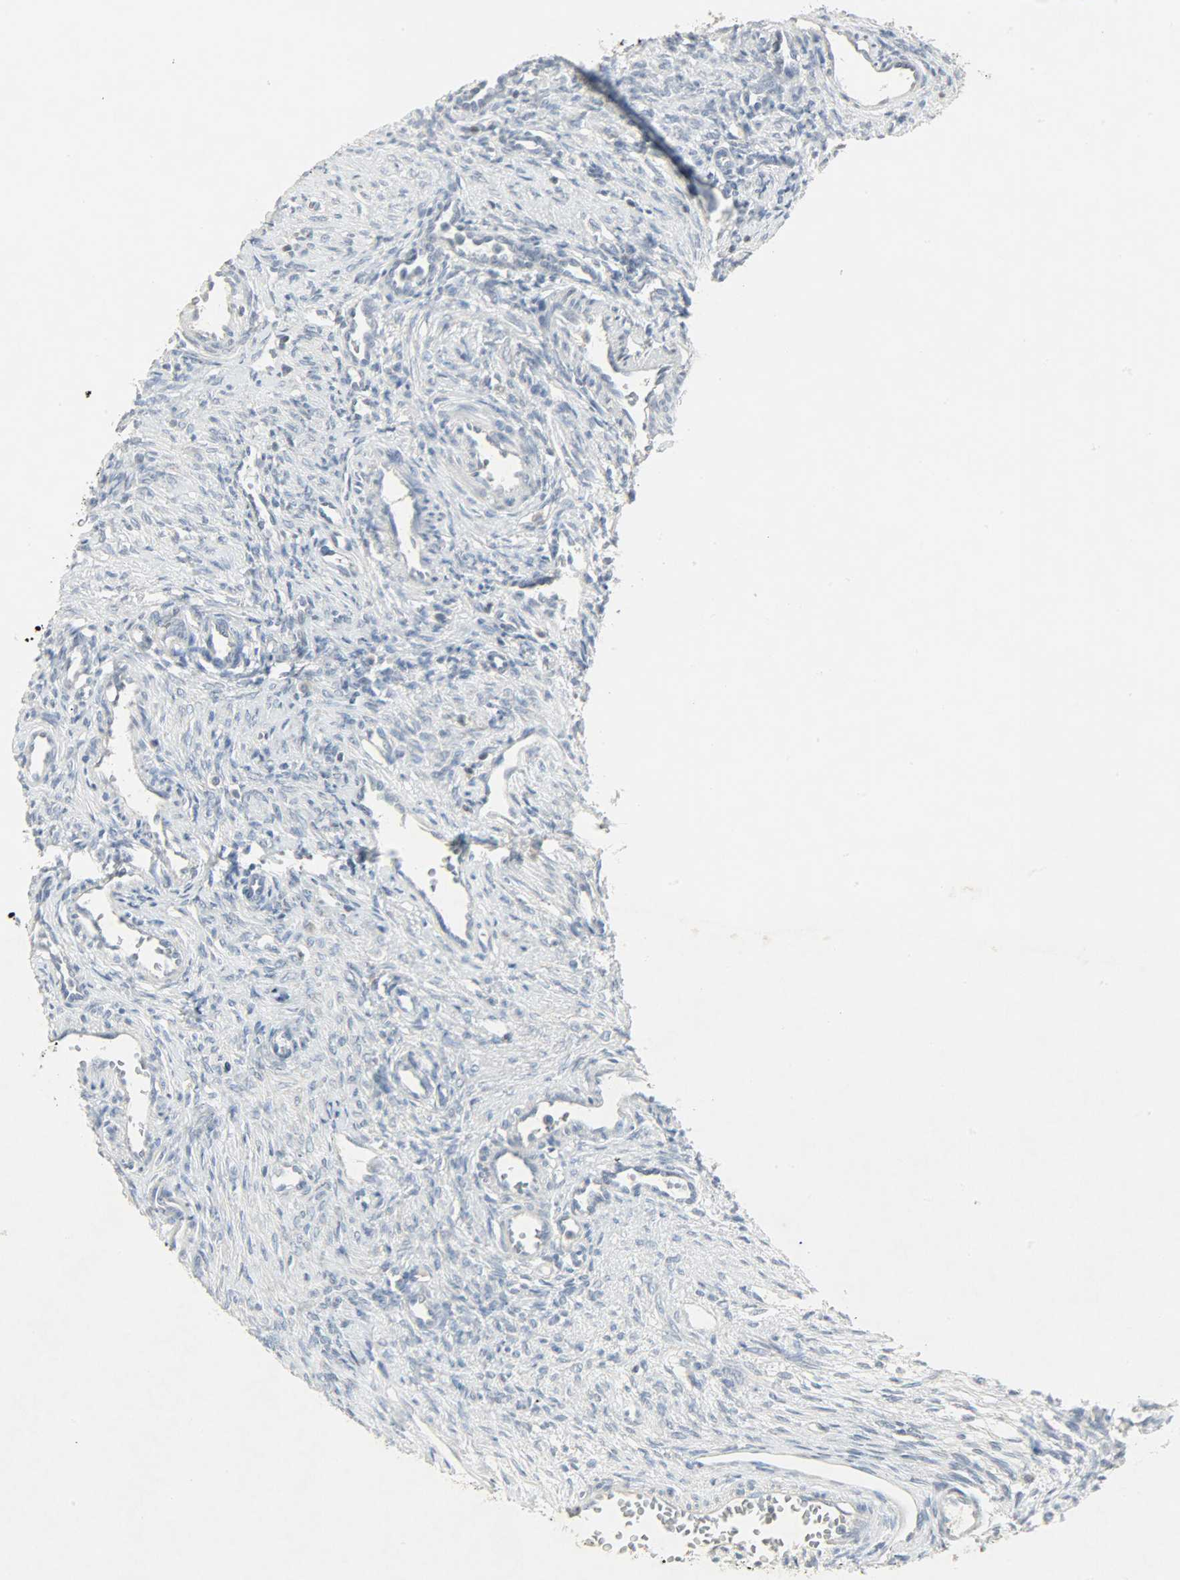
{"staining": {"intensity": "negative", "quantity": "none", "location": "none"}, "tissue": "ovary", "cell_type": "Ovarian stroma cells", "image_type": "normal", "snomed": [{"axis": "morphology", "description": "Normal tissue, NOS"}, {"axis": "topography", "description": "Ovary"}], "caption": "A high-resolution photomicrograph shows immunohistochemistry staining of normal ovary, which displays no significant expression in ovarian stroma cells.", "gene": "CAMK4", "patient": {"sex": "female", "age": 33}}